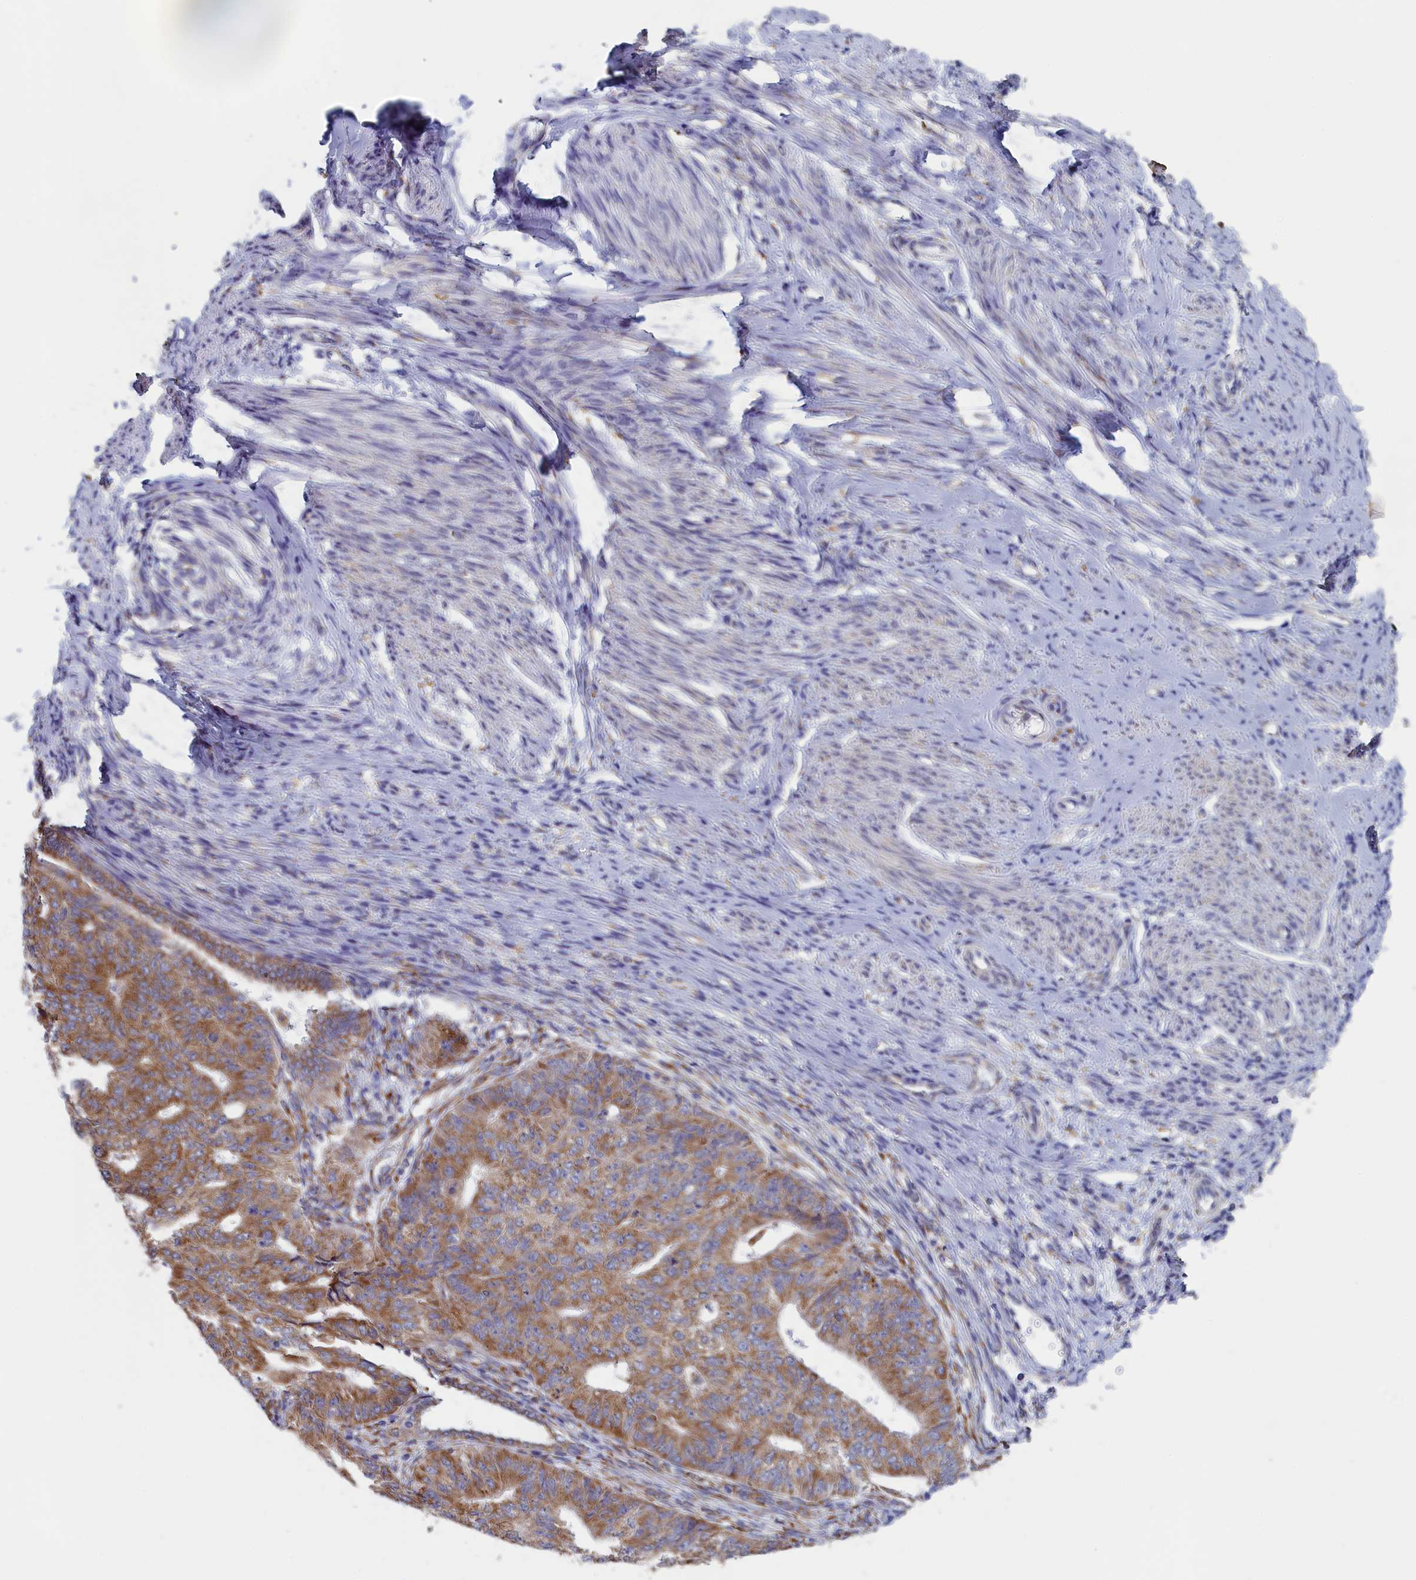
{"staining": {"intensity": "moderate", "quantity": ">75%", "location": "cytoplasmic/membranous"}, "tissue": "endometrial cancer", "cell_type": "Tumor cells", "image_type": "cancer", "snomed": [{"axis": "morphology", "description": "Adenocarcinoma, NOS"}, {"axis": "topography", "description": "Endometrium"}], "caption": "The photomicrograph displays a brown stain indicating the presence of a protein in the cytoplasmic/membranous of tumor cells in endometrial cancer (adenocarcinoma).", "gene": "CCDC68", "patient": {"sex": "female", "age": 32}}